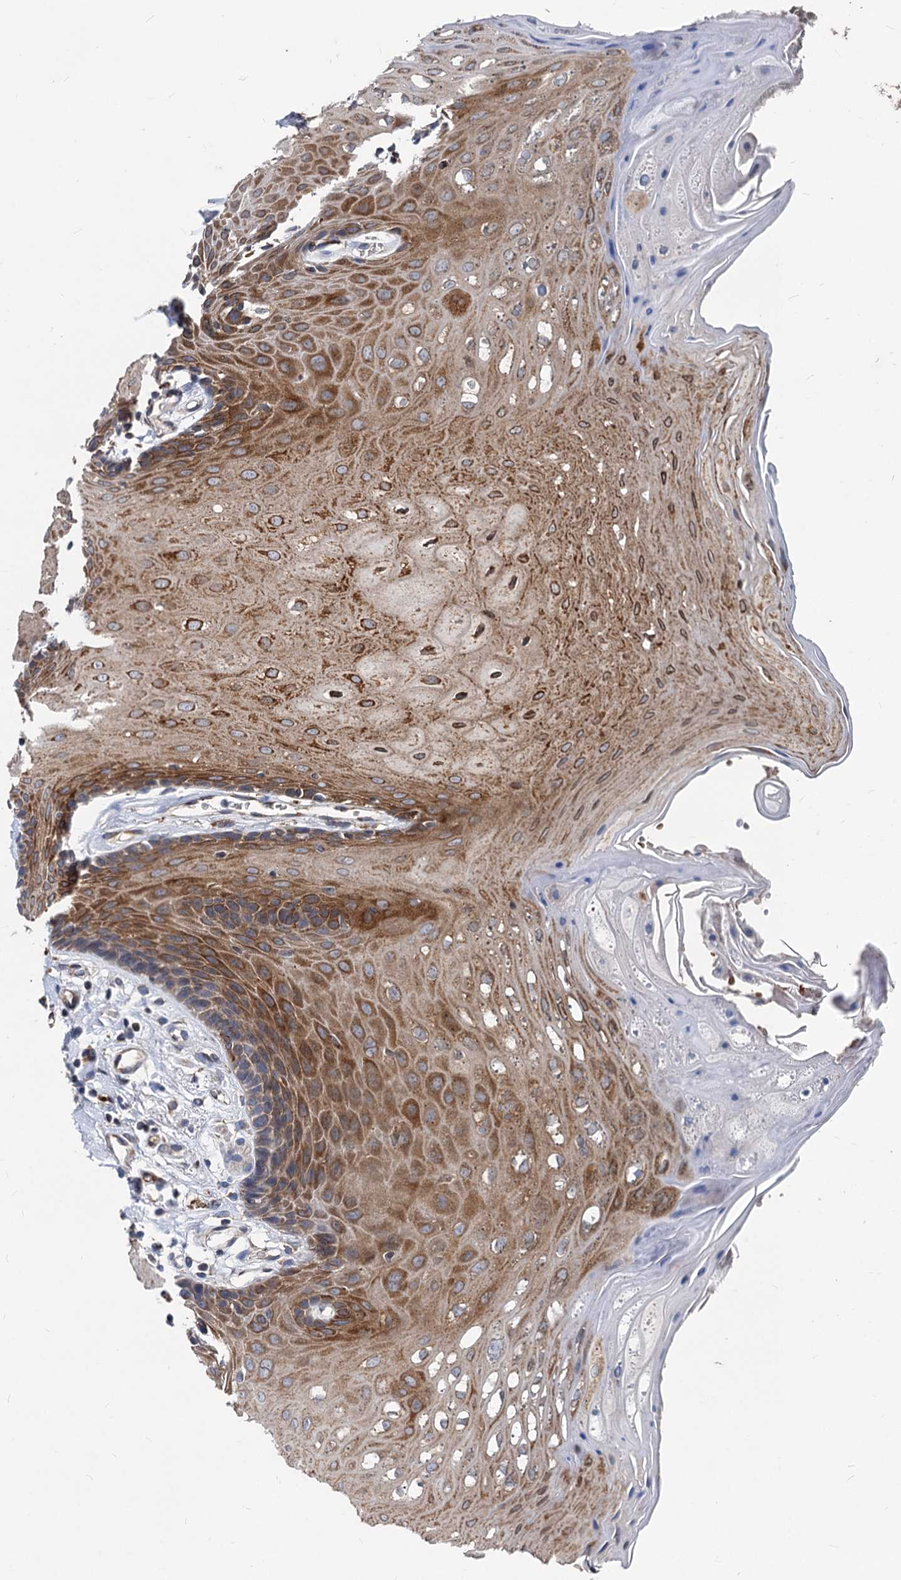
{"staining": {"intensity": "moderate", "quantity": ">75%", "location": "cytoplasmic/membranous"}, "tissue": "oral mucosa", "cell_type": "Squamous epithelial cells", "image_type": "normal", "snomed": [{"axis": "morphology", "description": "Normal tissue, NOS"}, {"axis": "morphology", "description": "Squamous cell carcinoma, NOS"}, {"axis": "topography", "description": "Skeletal muscle"}, {"axis": "topography", "description": "Oral tissue"}, {"axis": "topography", "description": "Salivary gland"}, {"axis": "topography", "description": "Head-Neck"}], "caption": "Moderate cytoplasmic/membranous expression is appreciated in about >75% of squamous epithelial cells in unremarkable oral mucosa.", "gene": "STIM1", "patient": {"sex": "male", "age": 54}}